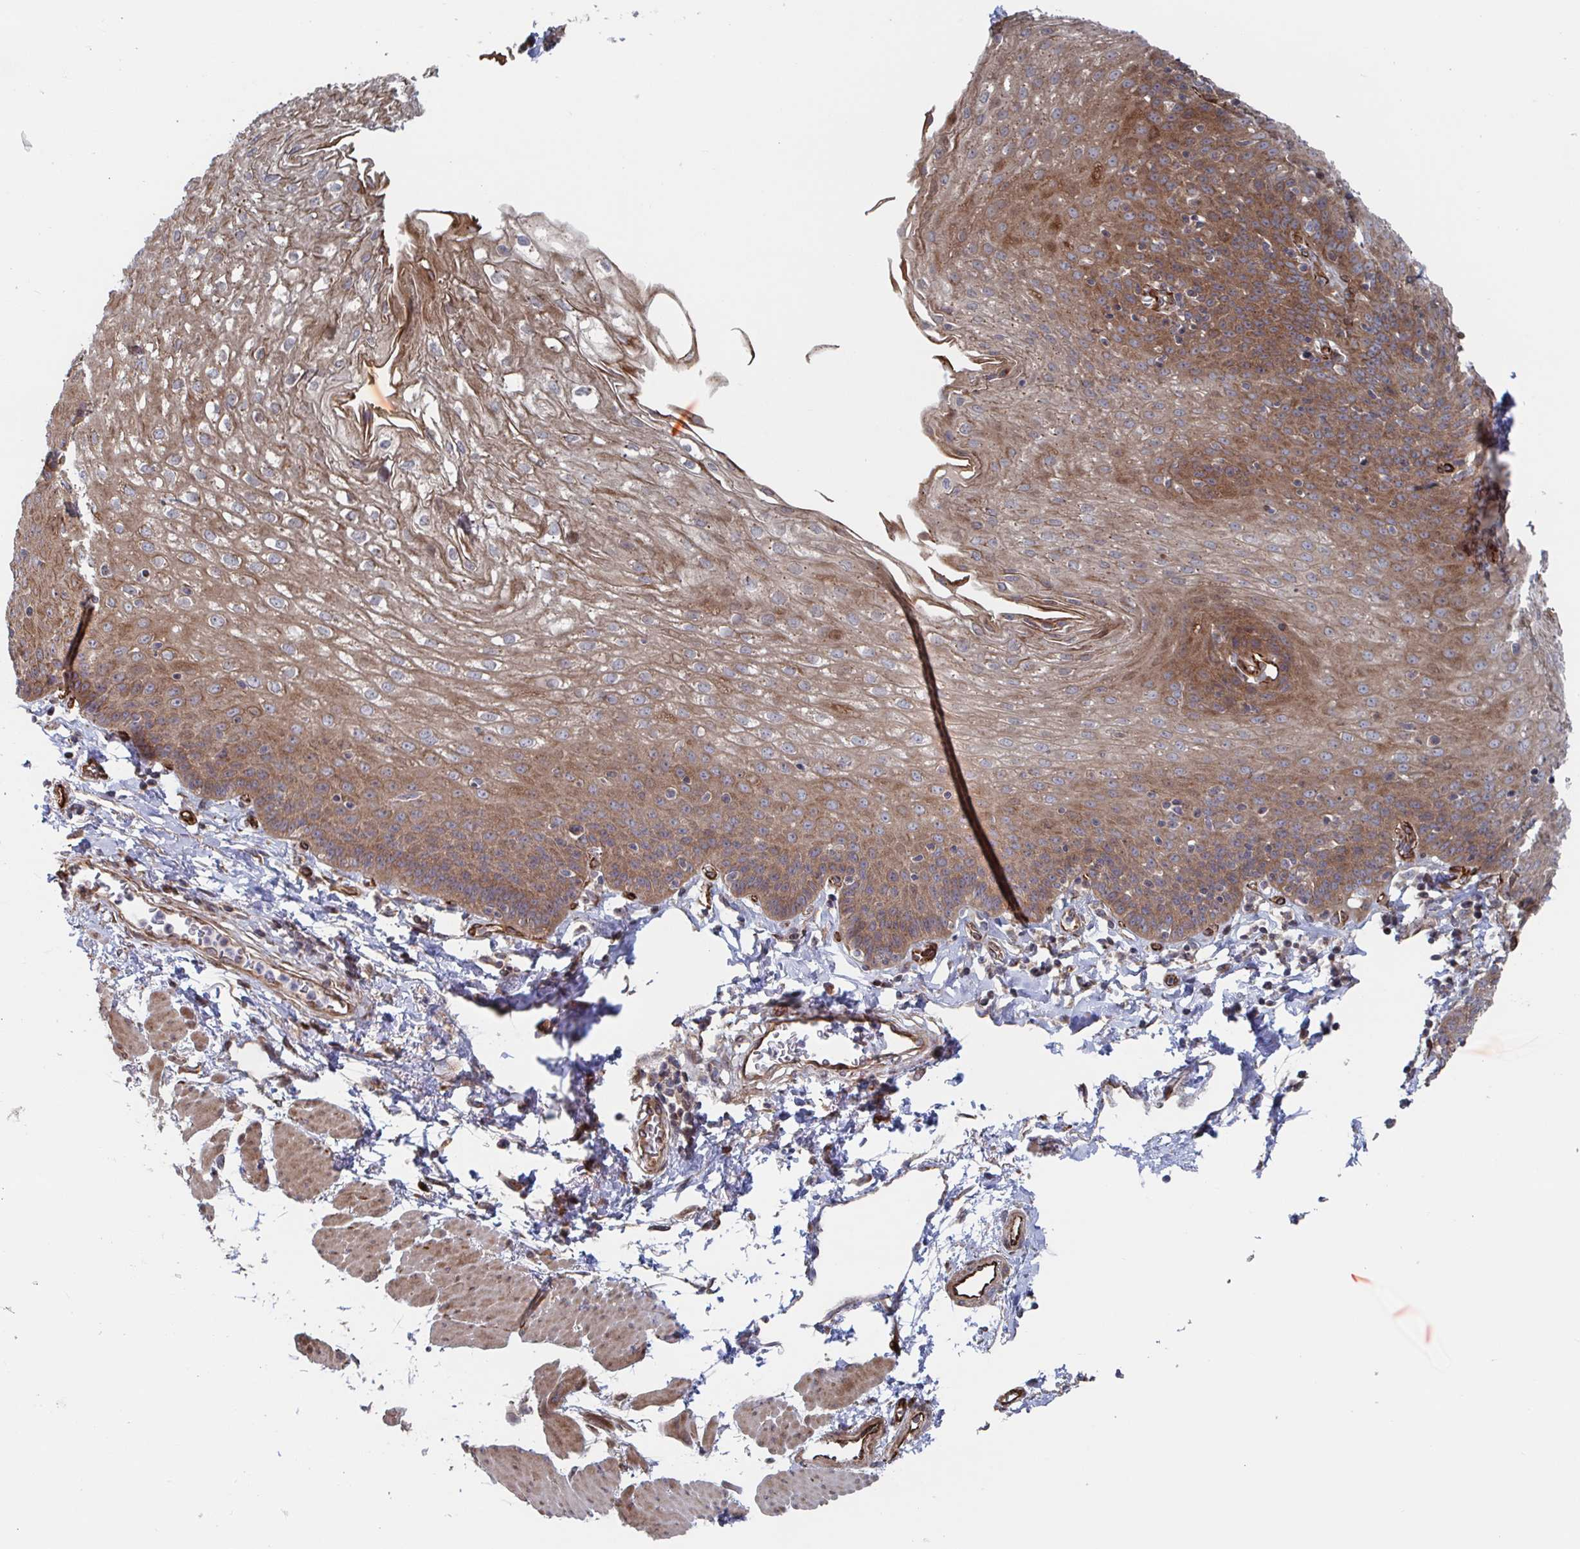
{"staining": {"intensity": "moderate", "quantity": ">75%", "location": "cytoplasmic/membranous"}, "tissue": "esophagus", "cell_type": "Squamous epithelial cells", "image_type": "normal", "snomed": [{"axis": "morphology", "description": "Normal tissue, NOS"}, {"axis": "topography", "description": "Esophagus"}], "caption": "Immunohistochemical staining of normal esophagus reveals moderate cytoplasmic/membranous protein expression in approximately >75% of squamous epithelial cells.", "gene": "DVL3", "patient": {"sex": "female", "age": 81}}